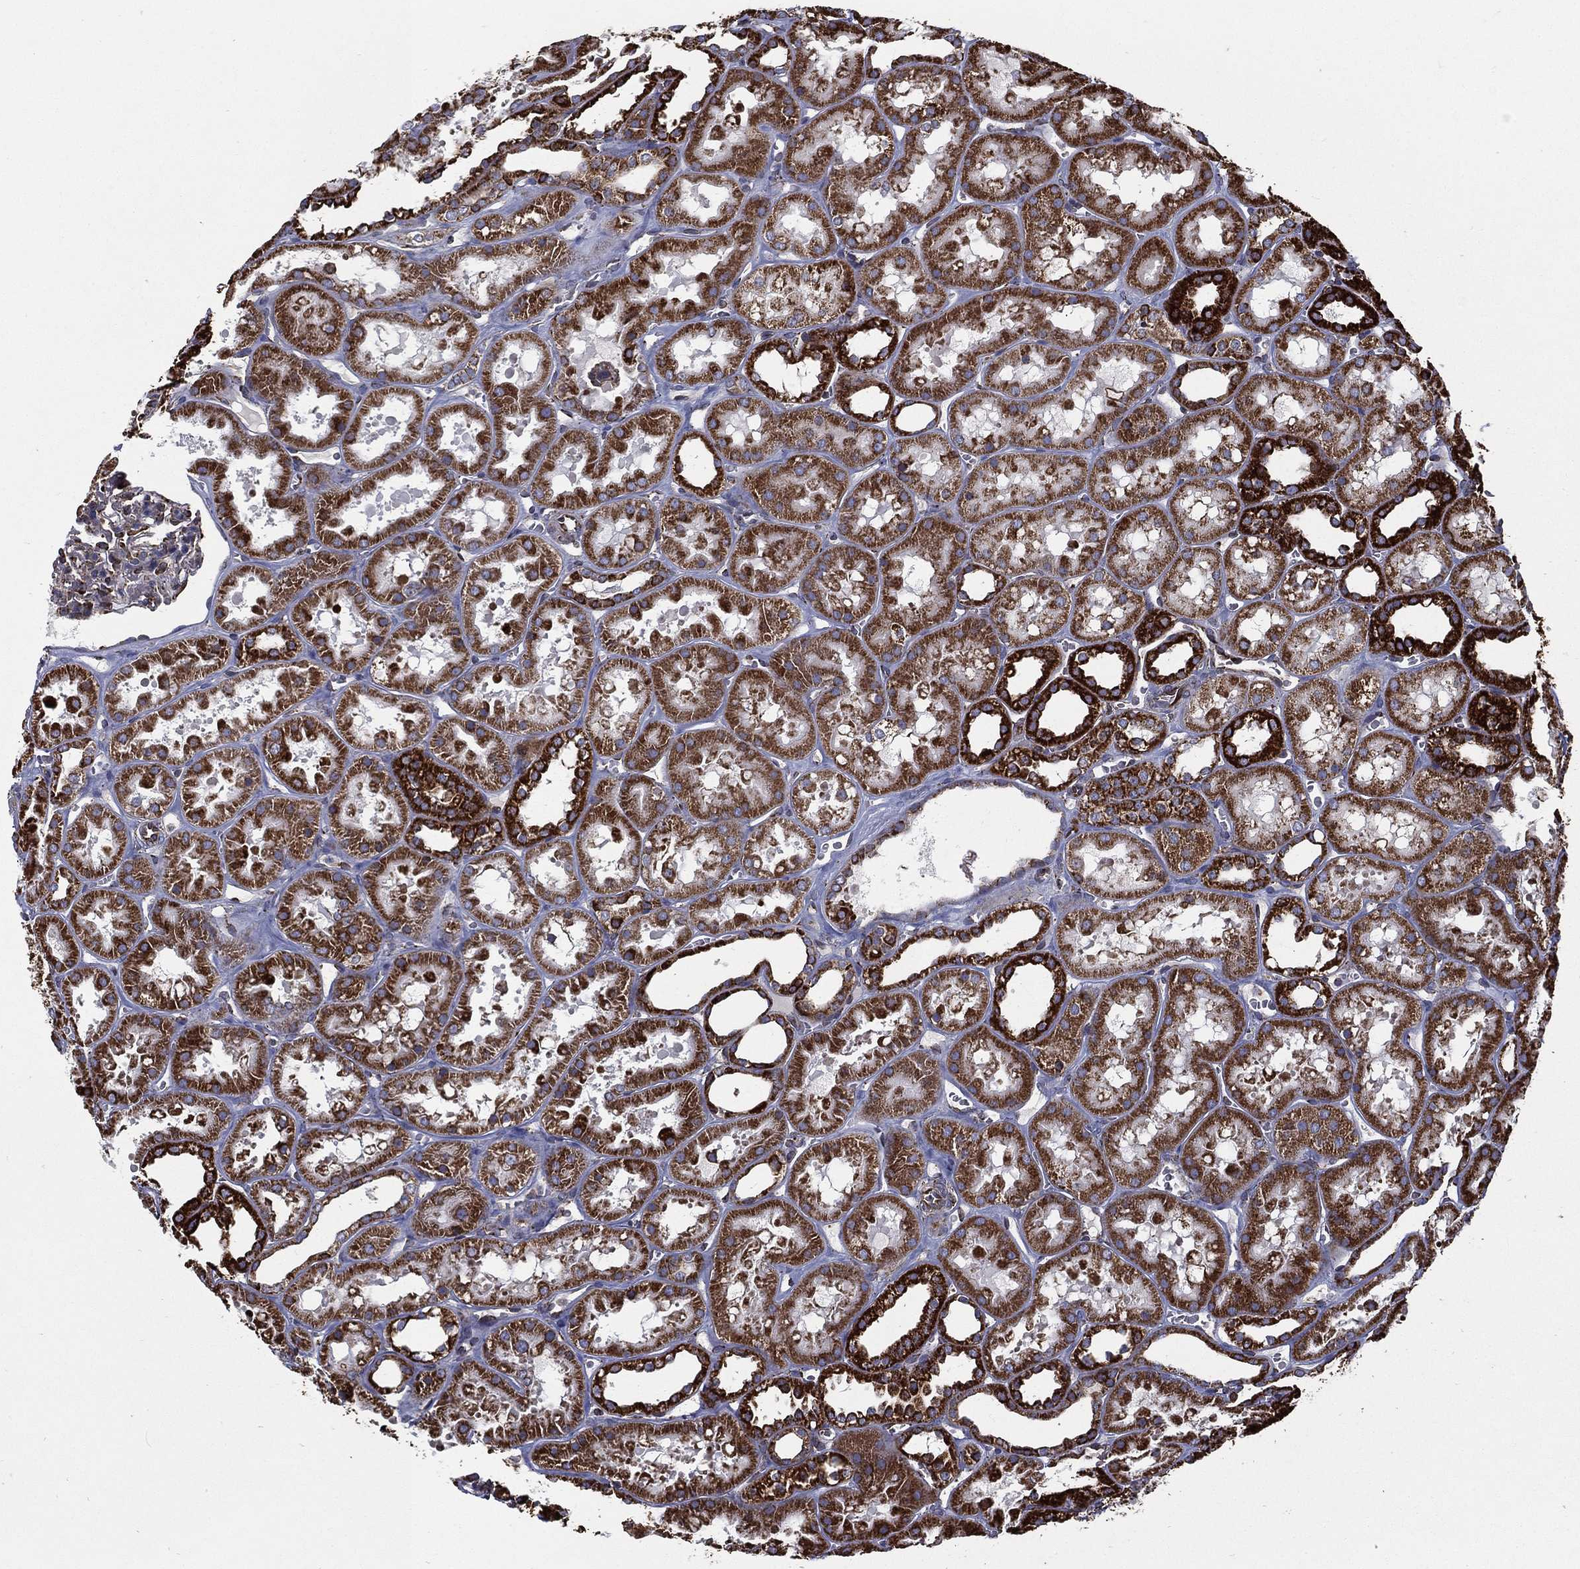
{"staining": {"intensity": "weak", "quantity": "25%-75%", "location": "cytoplasmic/membranous"}, "tissue": "kidney", "cell_type": "Cells in glomeruli", "image_type": "normal", "snomed": [{"axis": "morphology", "description": "Normal tissue, NOS"}, {"axis": "topography", "description": "Kidney"}], "caption": "A brown stain highlights weak cytoplasmic/membranous expression of a protein in cells in glomeruli of normal human kidney.", "gene": "MT", "patient": {"sex": "female", "age": 41}}